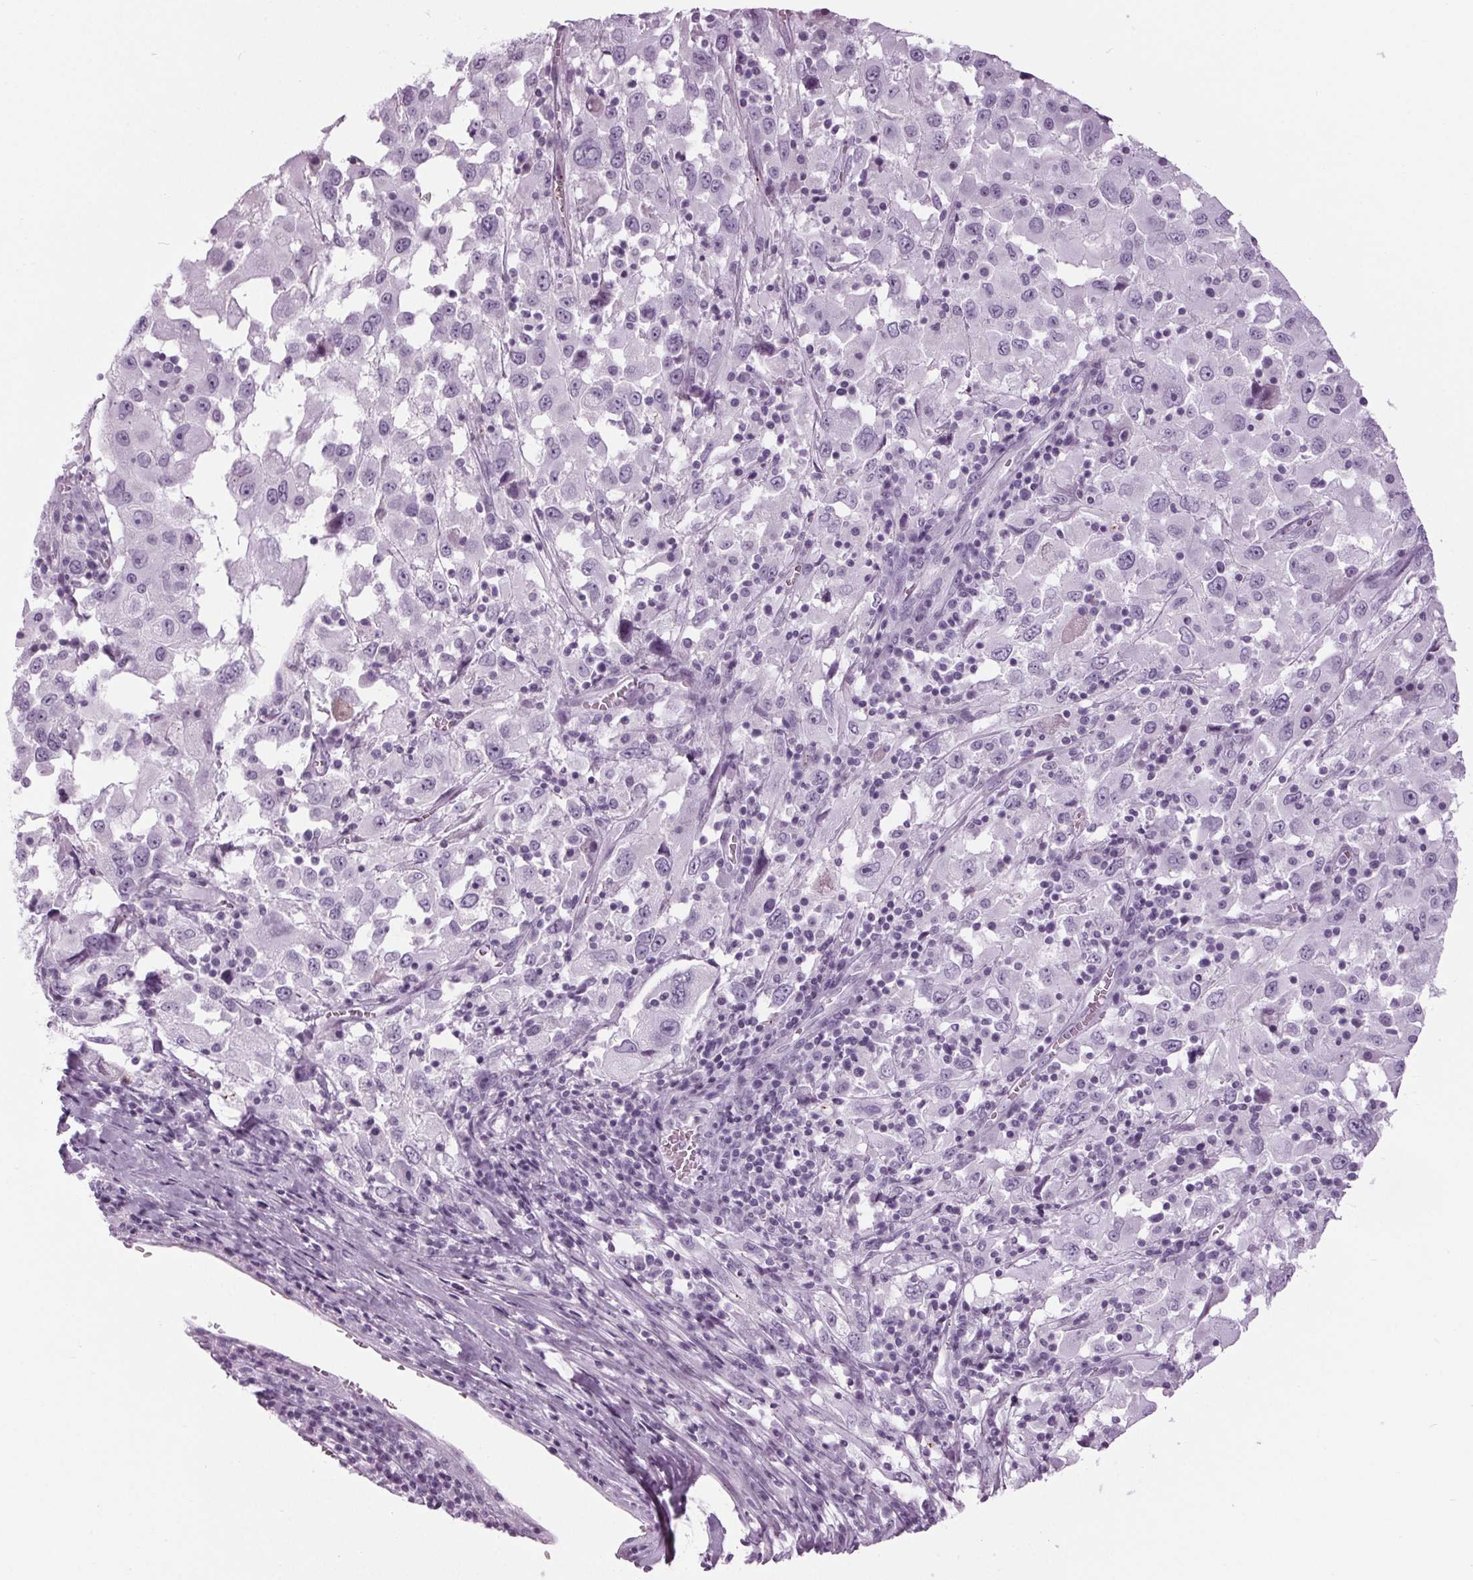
{"staining": {"intensity": "negative", "quantity": "none", "location": "none"}, "tissue": "melanoma", "cell_type": "Tumor cells", "image_type": "cancer", "snomed": [{"axis": "morphology", "description": "Malignant melanoma, Metastatic site"}, {"axis": "topography", "description": "Soft tissue"}], "caption": "Immunohistochemical staining of human malignant melanoma (metastatic site) exhibits no significant expression in tumor cells. (Brightfield microscopy of DAB (3,3'-diaminobenzidine) immunohistochemistry at high magnification).", "gene": "CYP3A43", "patient": {"sex": "male", "age": 50}}